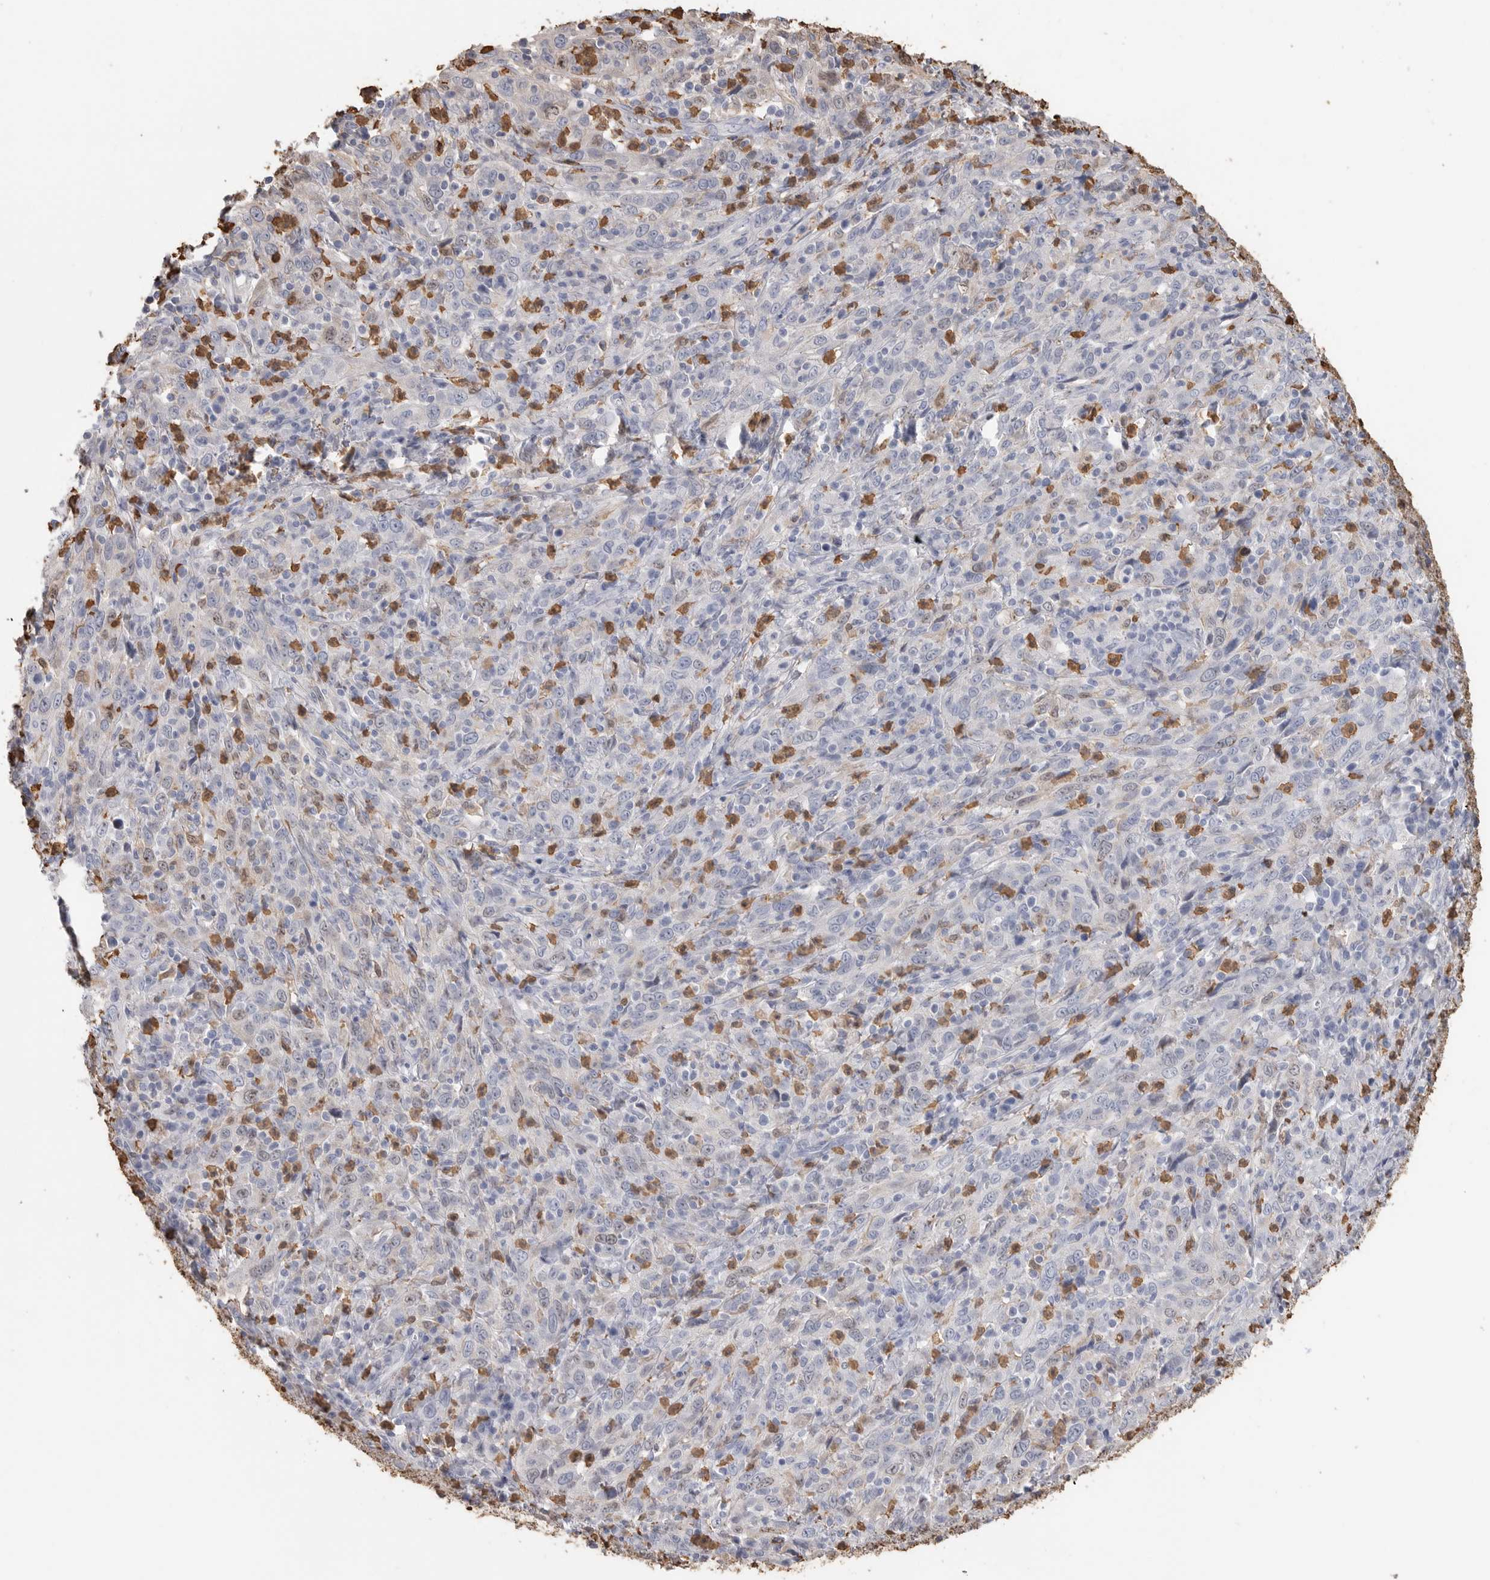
{"staining": {"intensity": "negative", "quantity": "none", "location": "none"}, "tissue": "cervical cancer", "cell_type": "Tumor cells", "image_type": "cancer", "snomed": [{"axis": "morphology", "description": "Squamous cell carcinoma, NOS"}, {"axis": "topography", "description": "Cervix"}], "caption": "This is an immunohistochemistry (IHC) photomicrograph of cervical squamous cell carcinoma. There is no staining in tumor cells.", "gene": "CYB561D1", "patient": {"sex": "female", "age": 46}}